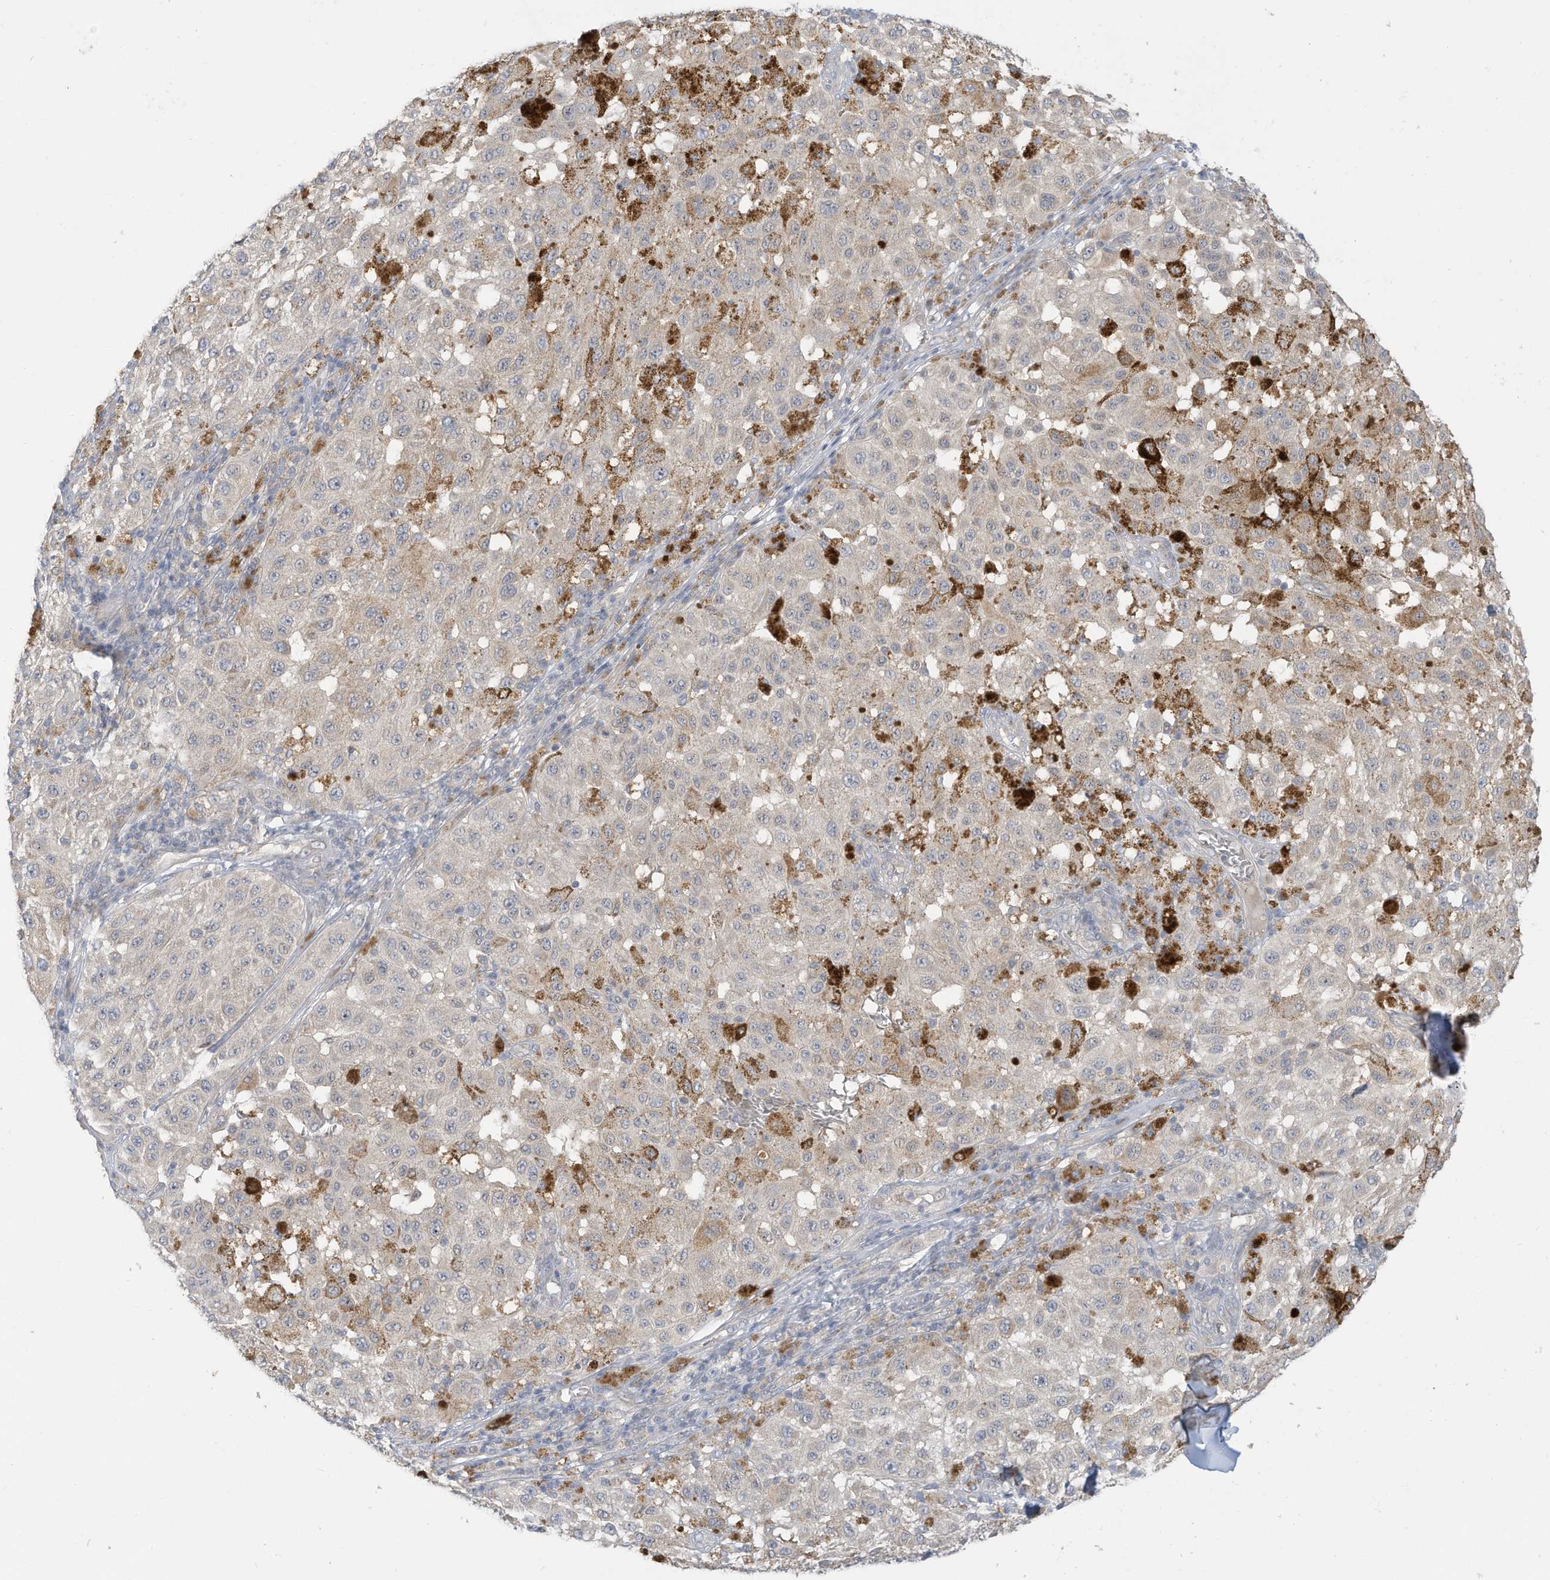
{"staining": {"intensity": "negative", "quantity": "none", "location": "none"}, "tissue": "melanoma", "cell_type": "Tumor cells", "image_type": "cancer", "snomed": [{"axis": "morphology", "description": "Malignant melanoma, NOS"}, {"axis": "topography", "description": "Skin"}], "caption": "DAB (3,3'-diaminobenzidine) immunohistochemical staining of melanoma shows no significant positivity in tumor cells.", "gene": "LRRN2", "patient": {"sex": "female", "age": 64}}